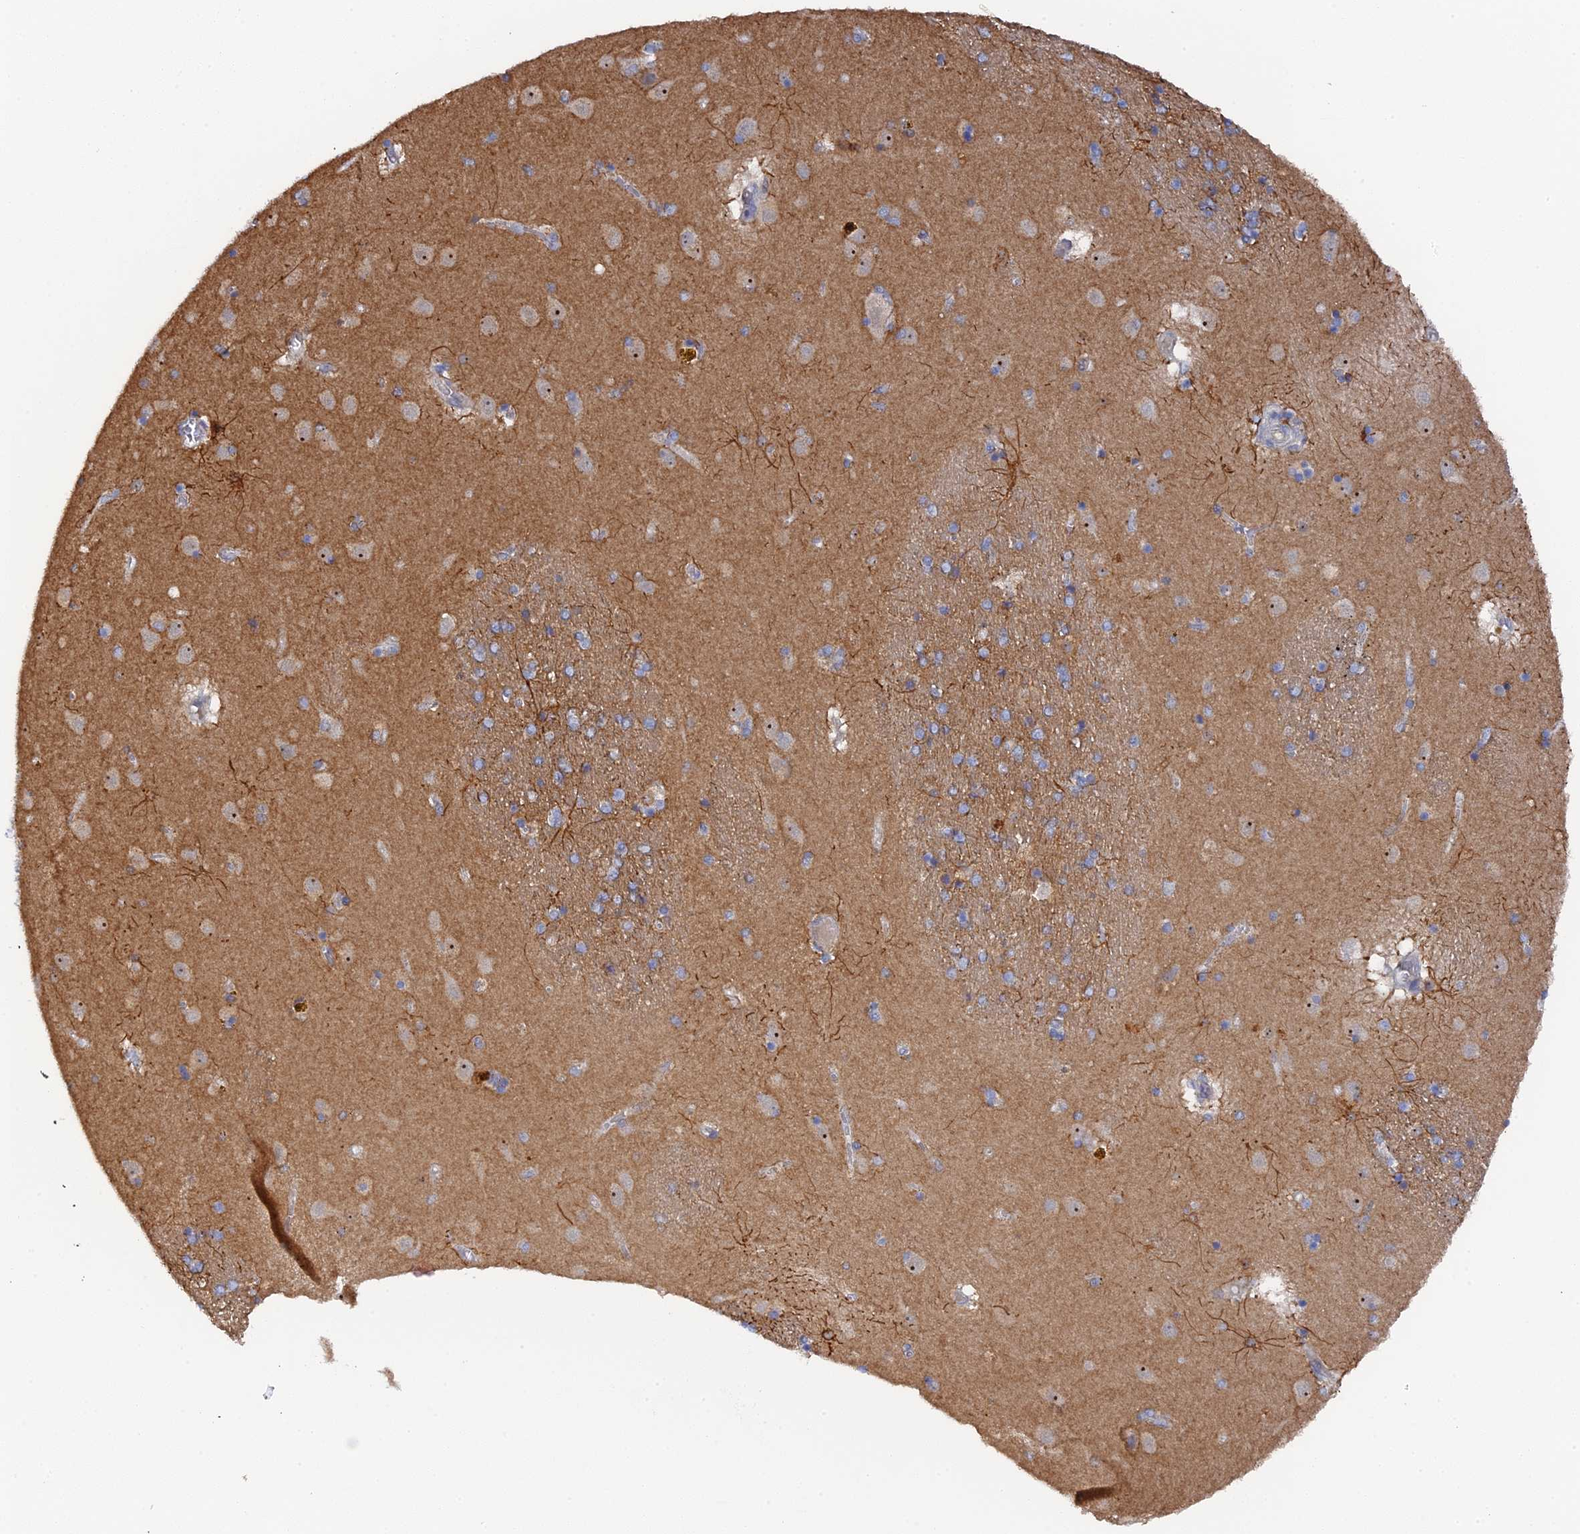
{"staining": {"intensity": "moderate", "quantity": "<25%", "location": "cytoplasmic/membranous"}, "tissue": "caudate", "cell_type": "Glial cells", "image_type": "normal", "snomed": [{"axis": "morphology", "description": "Normal tissue, NOS"}, {"axis": "topography", "description": "Lateral ventricle wall"}], "caption": "A histopathology image of human caudate stained for a protein exhibits moderate cytoplasmic/membranous brown staining in glial cells.", "gene": "MIGA2", "patient": {"sex": "male", "age": 70}}